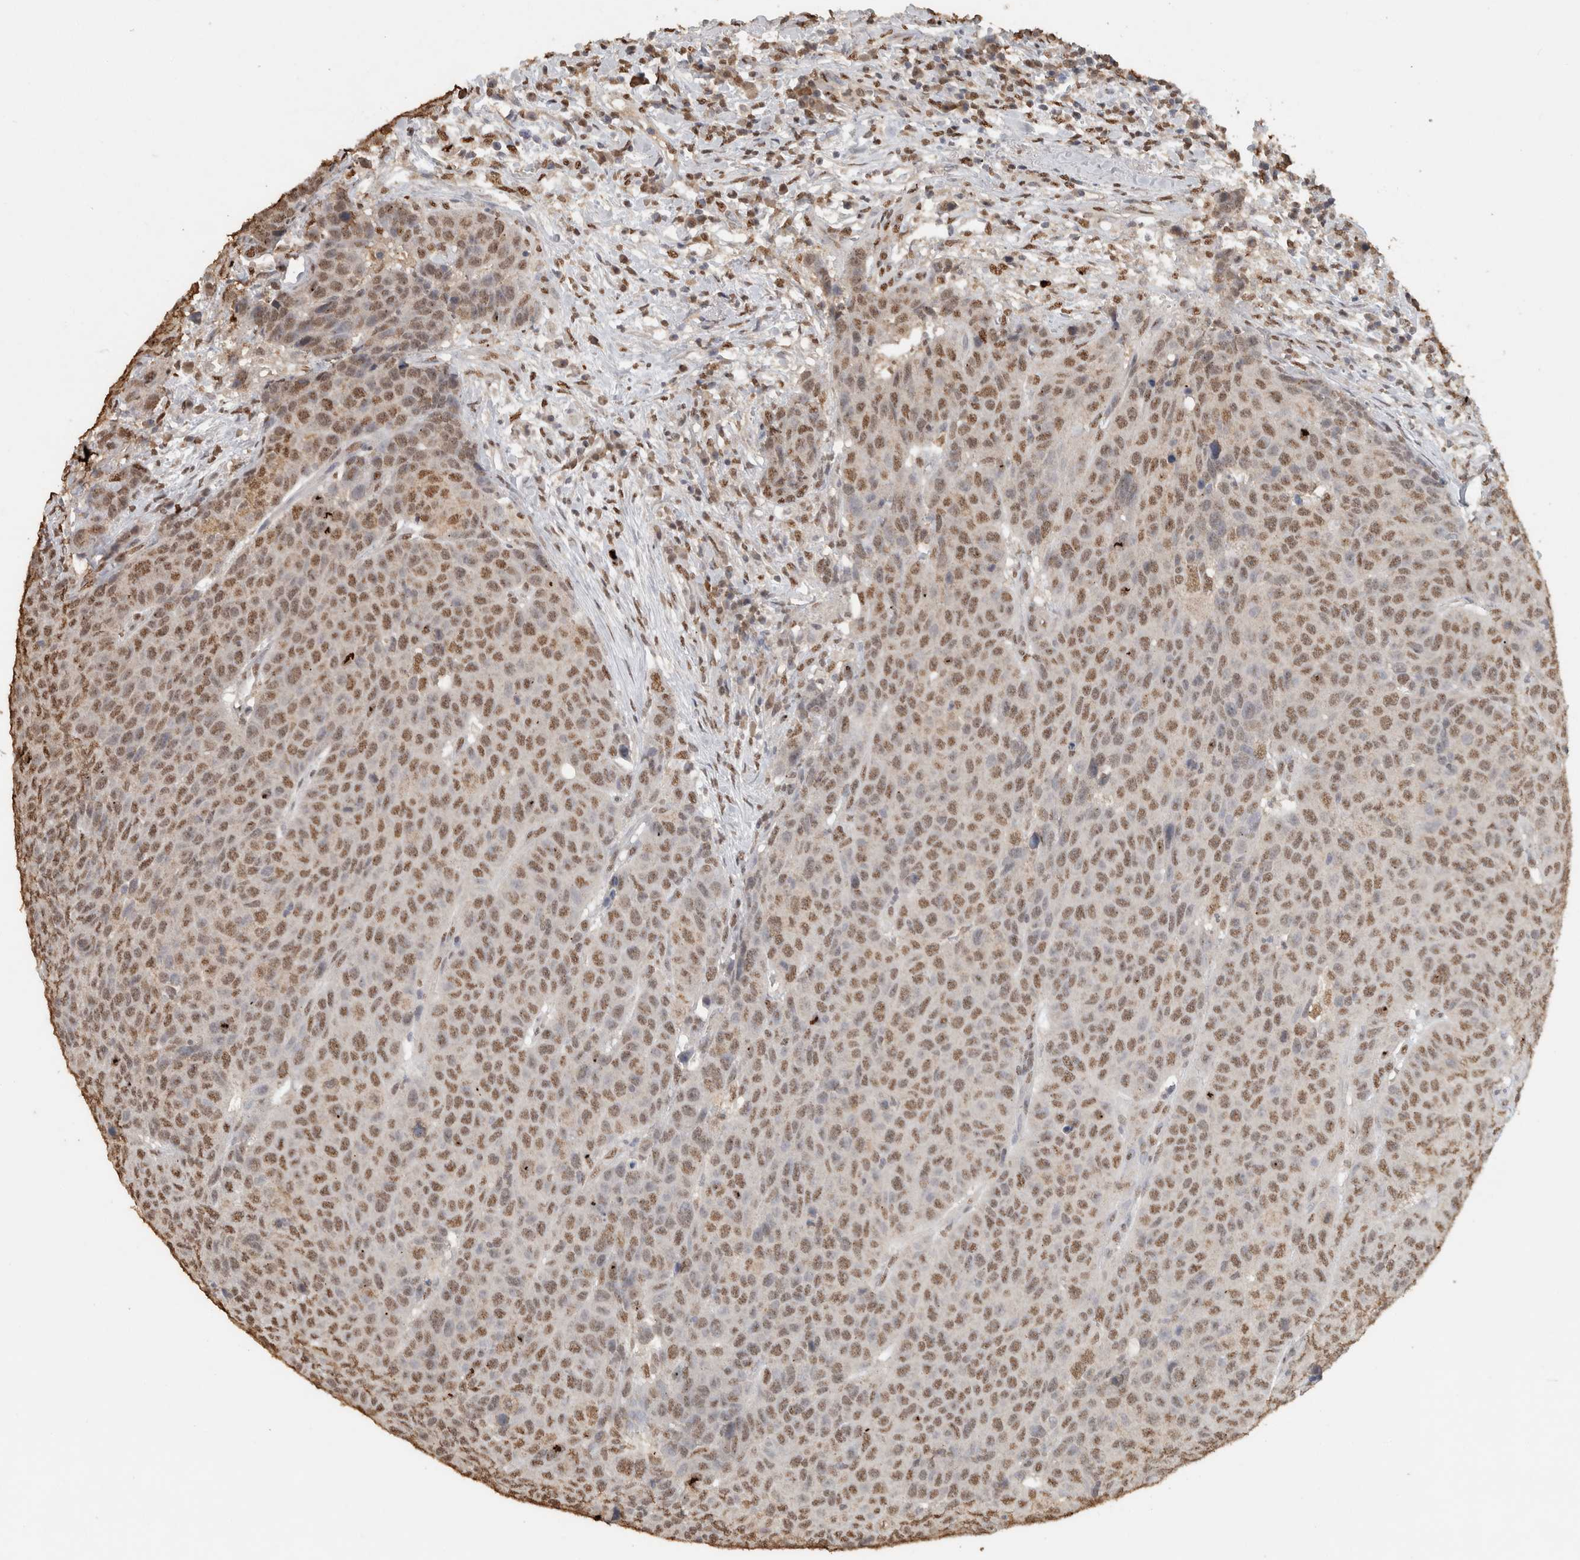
{"staining": {"intensity": "moderate", "quantity": ">75%", "location": "nuclear"}, "tissue": "head and neck cancer", "cell_type": "Tumor cells", "image_type": "cancer", "snomed": [{"axis": "morphology", "description": "Squamous cell carcinoma, NOS"}, {"axis": "topography", "description": "Head-Neck"}], "caption": "Immunohistochemical staining of squamous cell carcinoma (head and neck) displays moderate nuclear protein expression in approximately >75% of tumor cells.", "gene": "HAND2", "patient": {"sex": "male", "age": 66}}